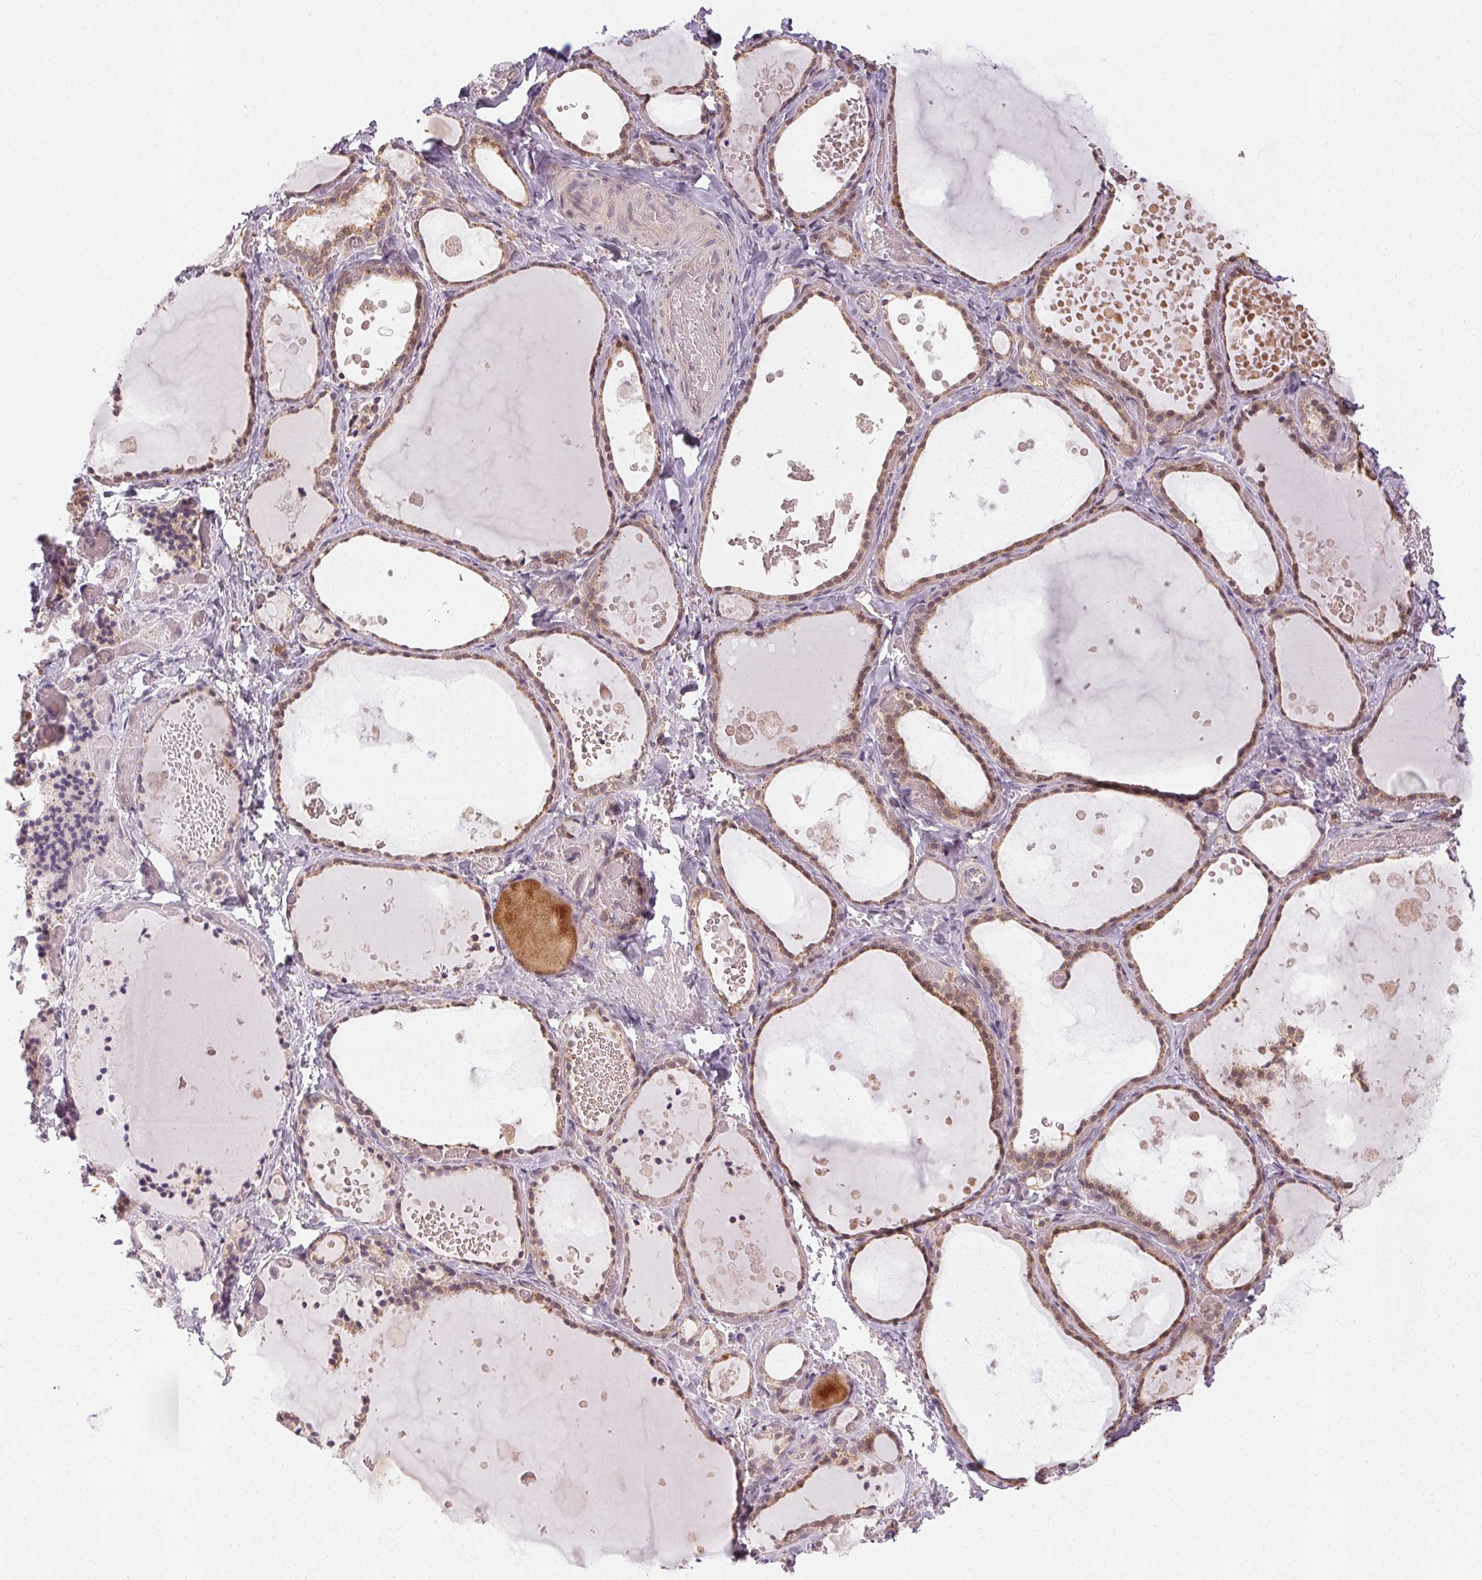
{"staining": {"intensity": "weak", "quantity": ">75%", "location": "cytoplasmic/membranous"}, "tissue": "thyroid gland", "cell_type": "Glandular cells", "image_type": "normal", "snomed": [{"axis": "morphology", "description": "Normal tissue, NOS"}, {"axis": "topography", "description": "Thyroid gland"}], "caption": "Thyroid gland was stained to show a protein in brown. There is low levels of weak cytoplasmic/membranous expression in about >75% of glandular cells.", "gene": "NCOA4", "patient": {"sex": "female", "age": 56}}